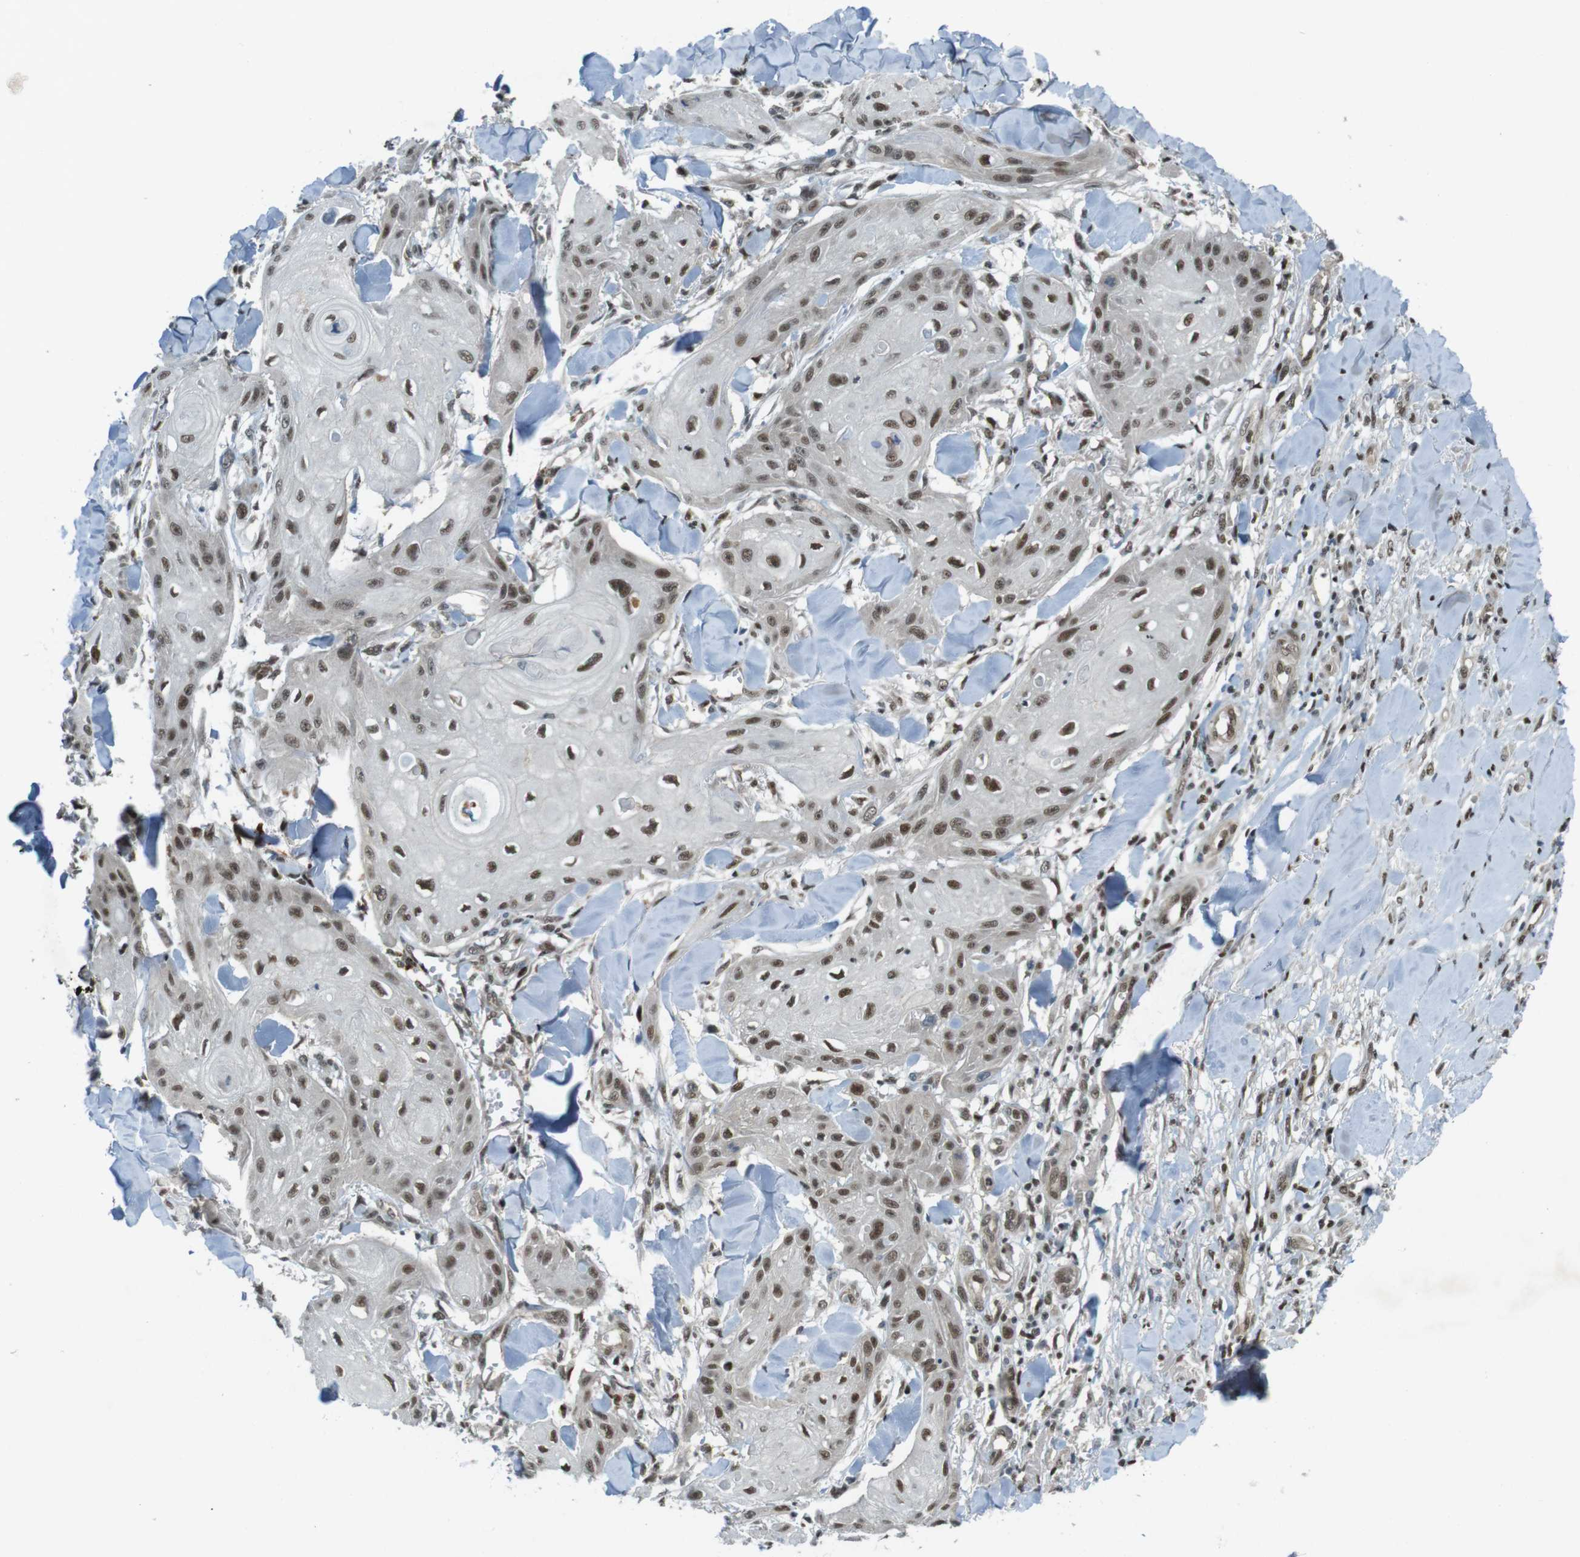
{"staining": {"intensity": "moderate", "quantity": ">75%", "location": "nuclear"}, "tissue": "skin cancer", "cell_type": "Tumor cells", "image_type": "cancer", "snomed": [{"axis": "morphology", "description": "Squamous cell carcinoma, NOS"}, {"axis": "topography", "description": "Skin"}], "caption": "Brown immunohistochemical staining in human skin squamous cell carcinoma demonstrates moderate nuclear positivity in about >75% of tumor cells.", "gene": "MAPKAPK5", "patient": {"sex": "male", "age": 74}}